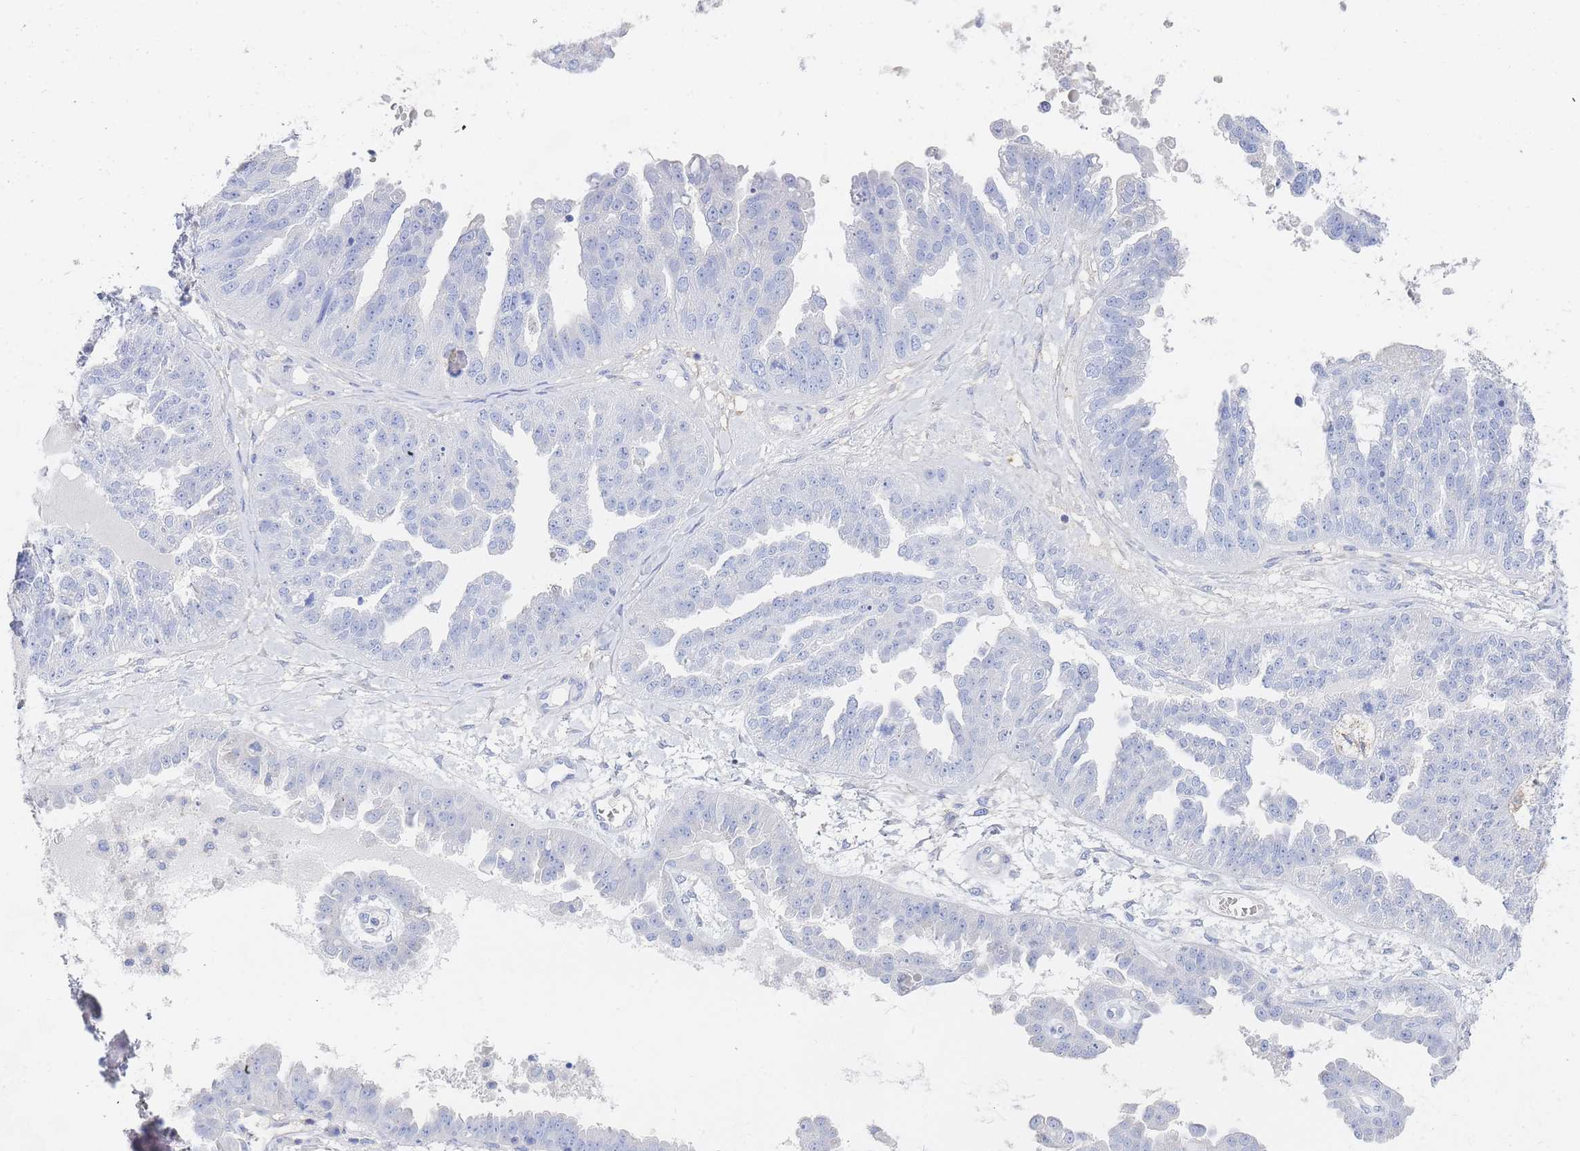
{"staining": {"intensity": "negative", "quantity": "none", "location": "none"}, "tissue": "ovarian cancer", "cell_type": "Tumor cells", "image_type": "cancer", "snomed": [{"axis": "morphology", "description": "Cystadenocarcinoma, serous, NOS"}, {"axis": "topography", "description": "Ovary"}], "caption": "A histopathology image of human serous cystadenocarcinoma (ovarian) is negative for staining in tumor cells. (DAB immunohistochemistry, high magnification).", "gene": "SLC25A35", "patient": {"sex": "female", "age": 58}}